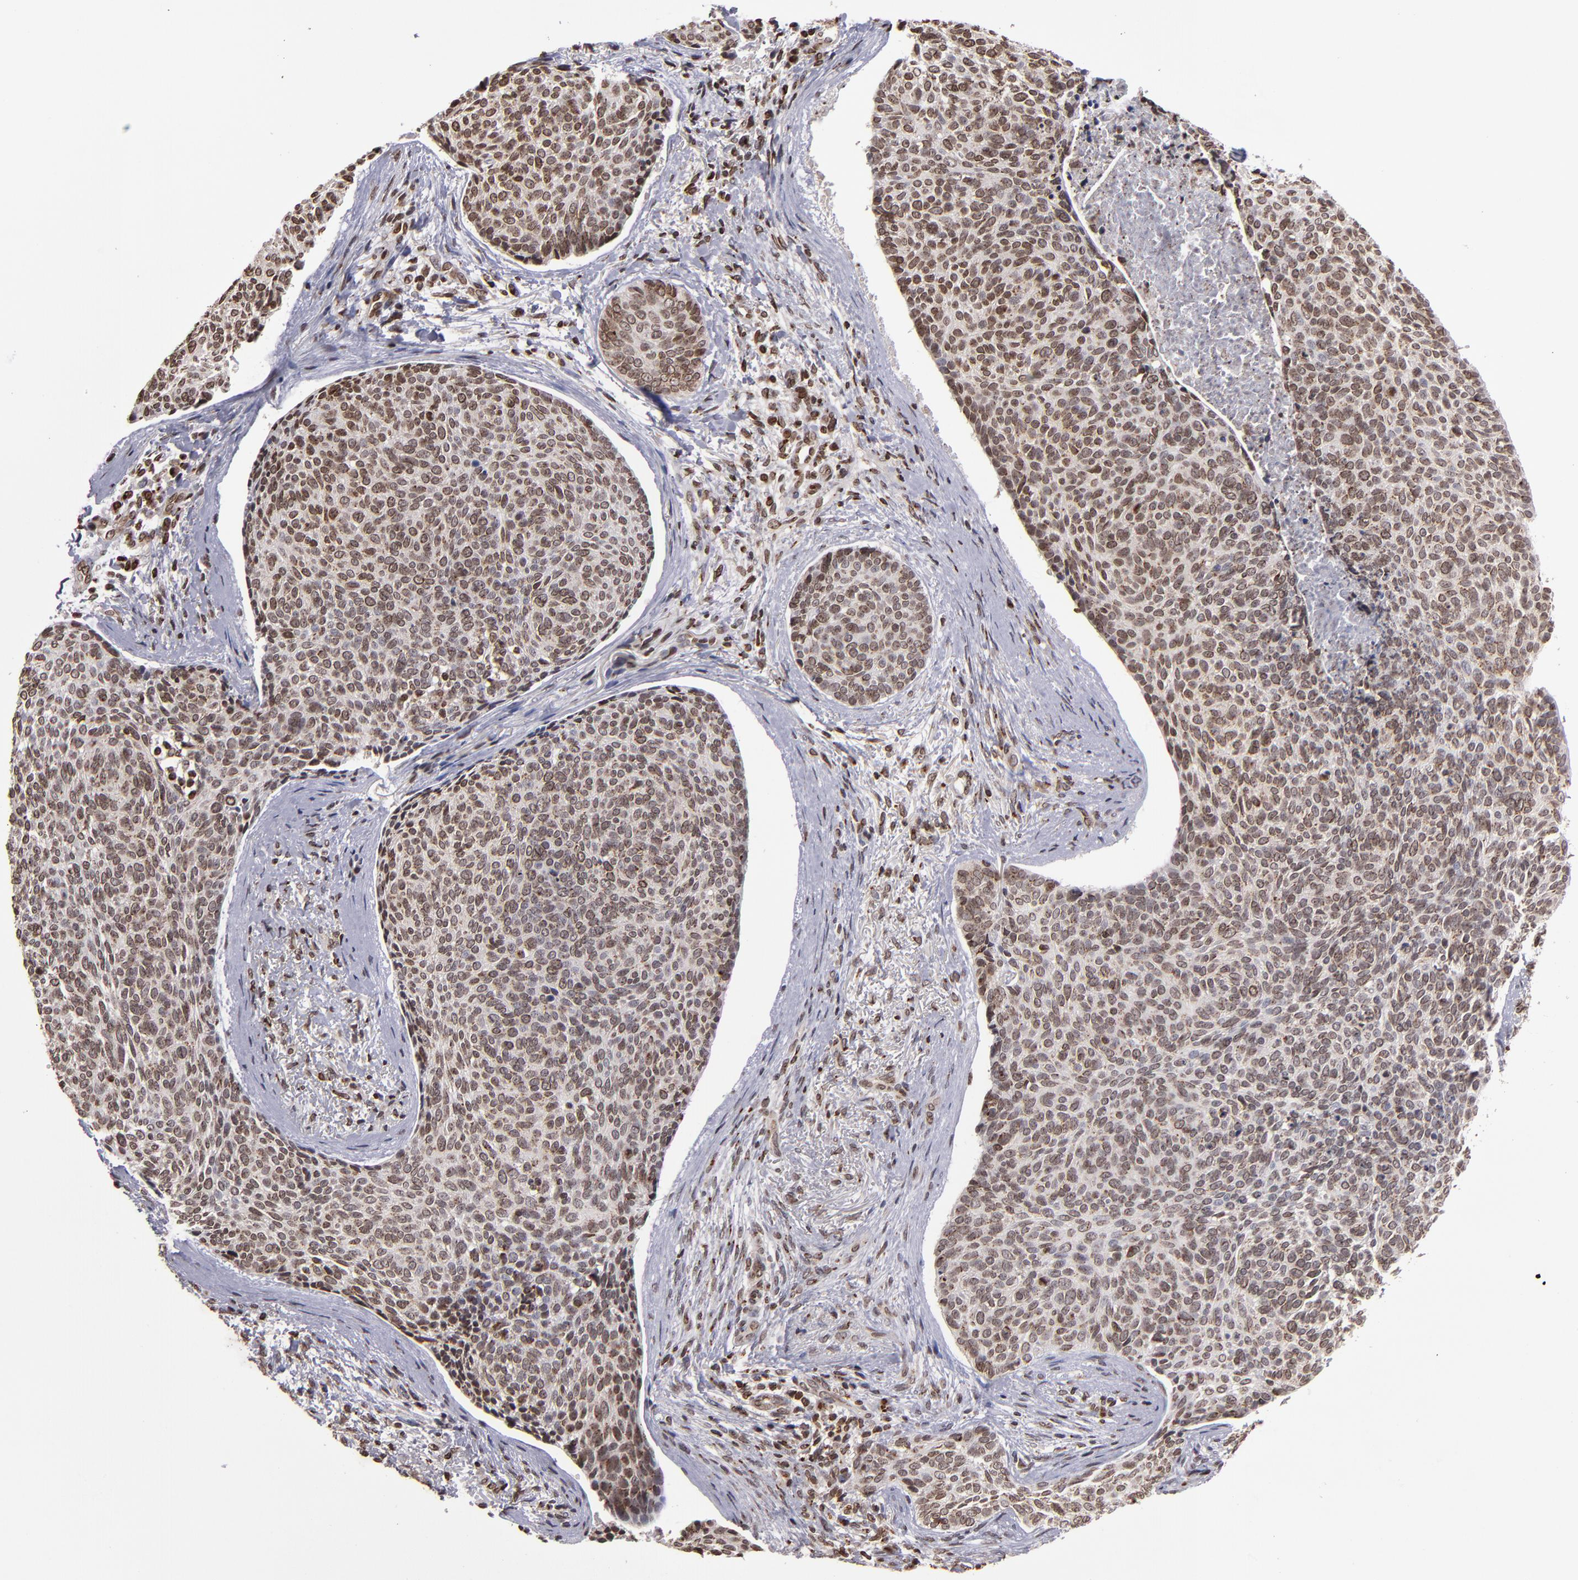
{"staining": {"intensity": "strong", "quantity": ">75%", "location": "cytoplasmic/membranous,nuclear"}, "tissue": "skin cancer", "cell_type": "Tumor cells", "image_type": "cancer", "snomed": [{"axis": "morphology", "description": "Normal tissue, NOS"}, {"axis": "morphology", "description": "Basal cell carcinoma"}, {"axis": "topography", "description": "Skin"}], "caption": "This micrograph exhibits immunohistochemistry staining of skin basal cell carcinoma, with high strong cytoplasmic/membranous and nuclear expression in about >75% of tumor cells.", "gene": "CSDC2", "patient": {"sex": "female", "age": 57}}